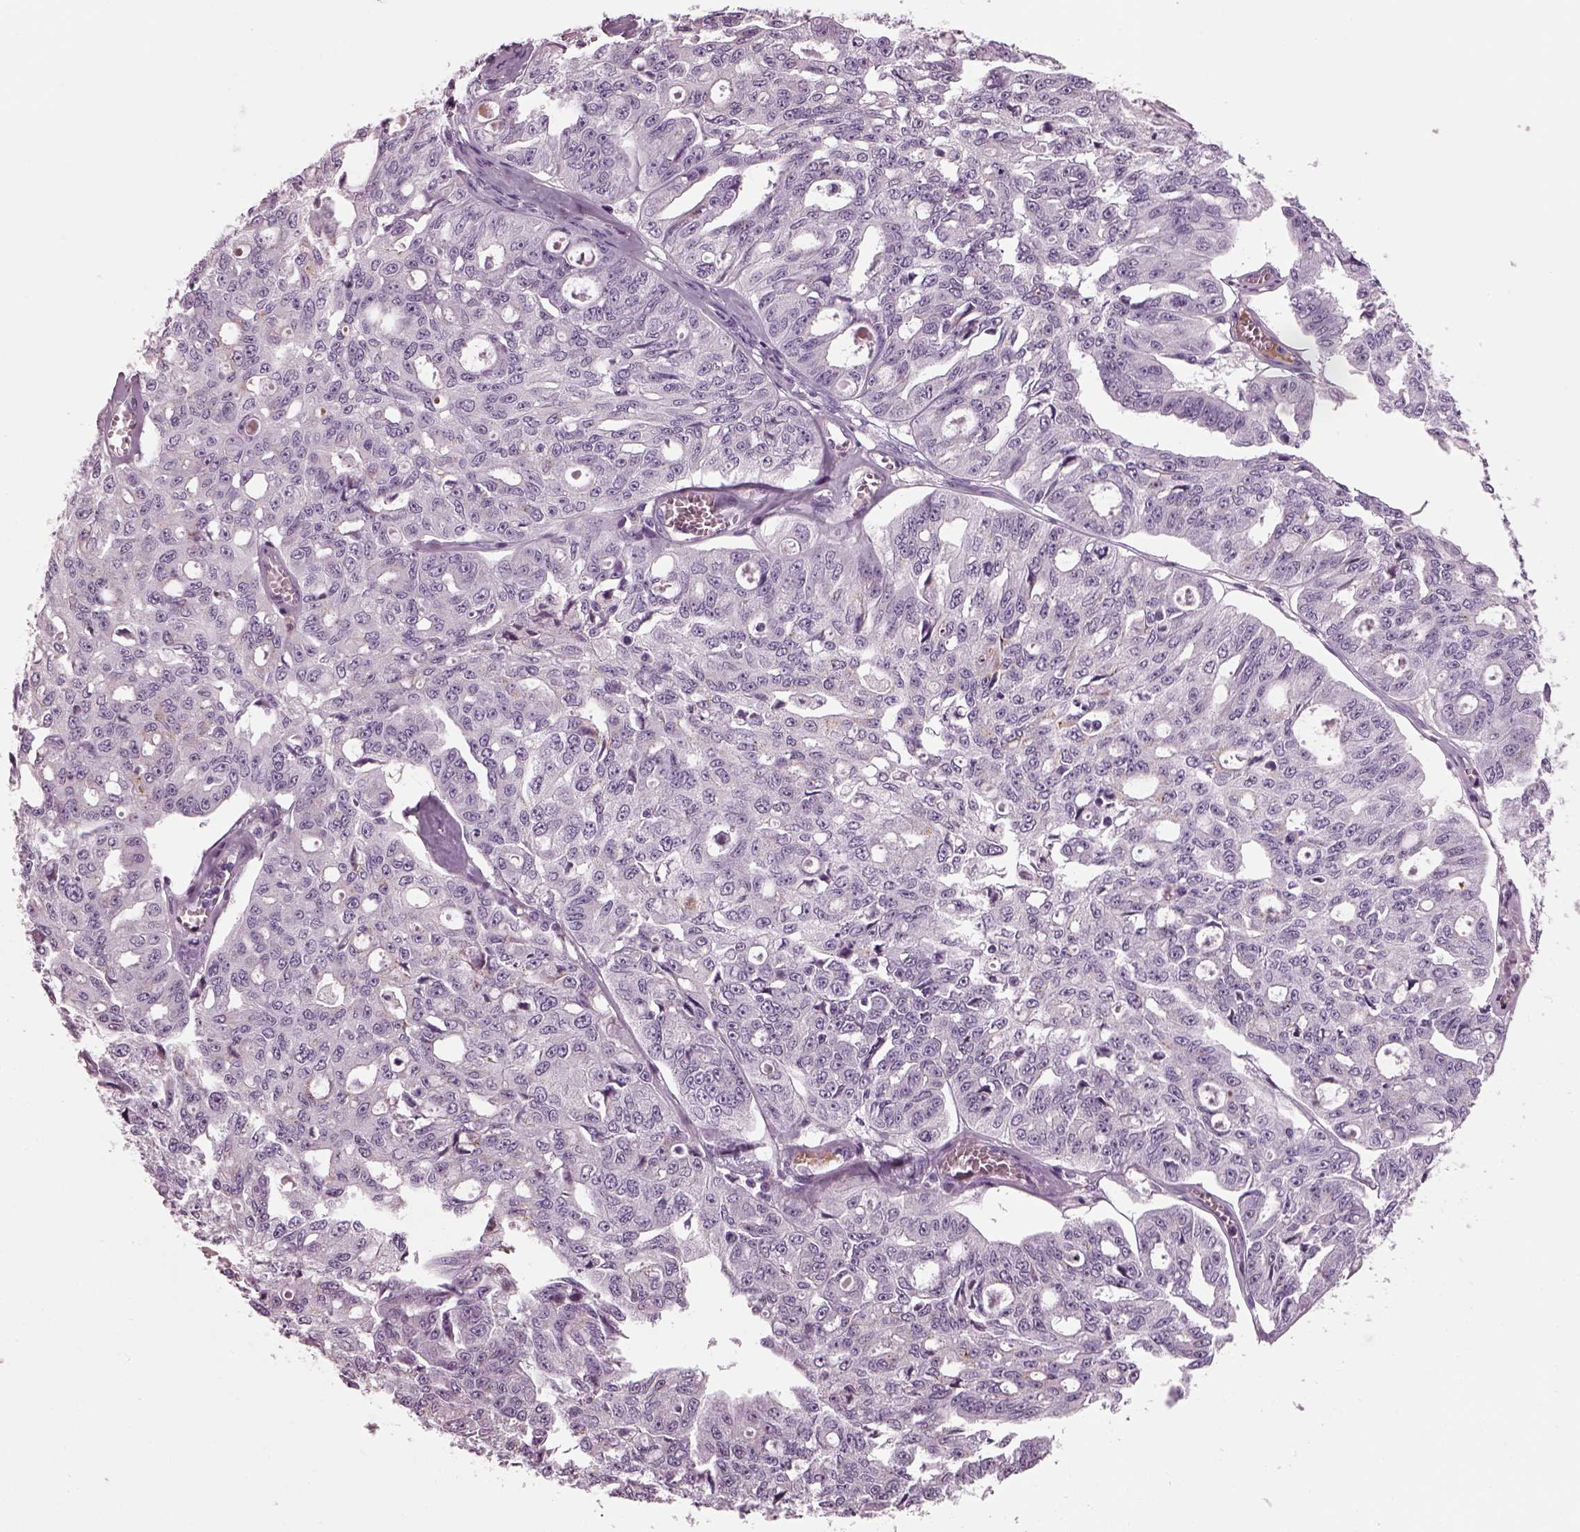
{"staining": {"intensity": "negative", "quantity": "none", "location": "none"}, "tissue": "ovarian cancer", "cell_type": "Tumor cells", "image_type": "cancer", "snomed": [{"axis": "morphology", "description": "Carcinoma, endometroid"}, {"axis": "topography", "description": "Ovary"}], "caption": "The IHC histopathology image has no significant staining in tumor cells of ovarian cancer (endometroid carcinoma) tissue.", "gene": "DPYSL5", "patient": {"sex": "female", "age": 65}}